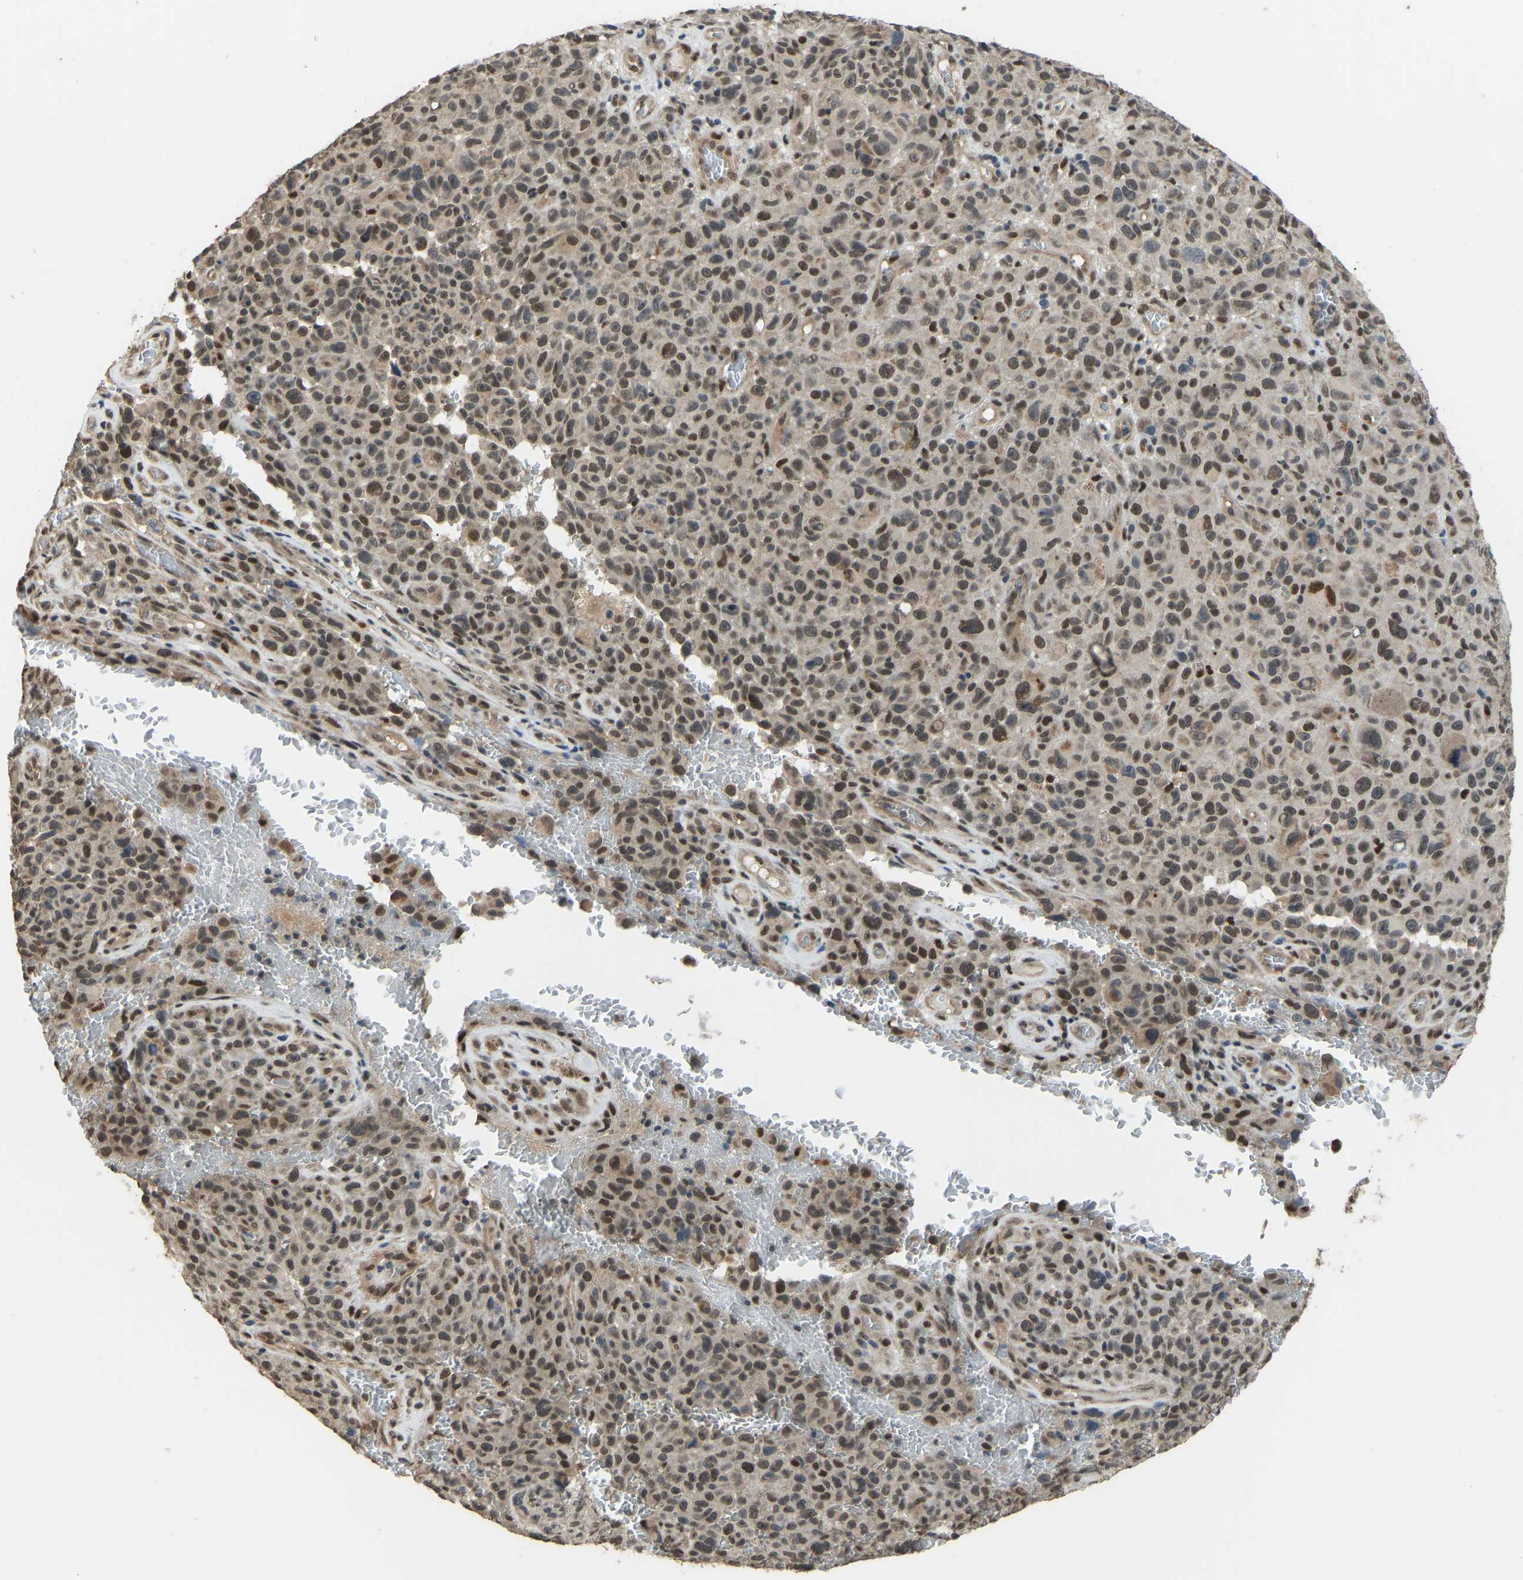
{"staining": {"intensity": "moderate", "quantity": ">75%", "location": "nuclear"}, "tissue": "melanoma", "cell_type": "Tumor cells", "image_type": "cancer", "snomed": [{"axis": "morphology", "description": "Malignant melanoma, NOS"}, {"axis": "topography", "description": "Skin"}], "caption": "Protein staining of malignant melanoma tissue exhibits moderate nuclear staining in approximately >75% of tumor cells.", "gene": "KPNA6", "patient": {"sex": "female", "age": 82}}